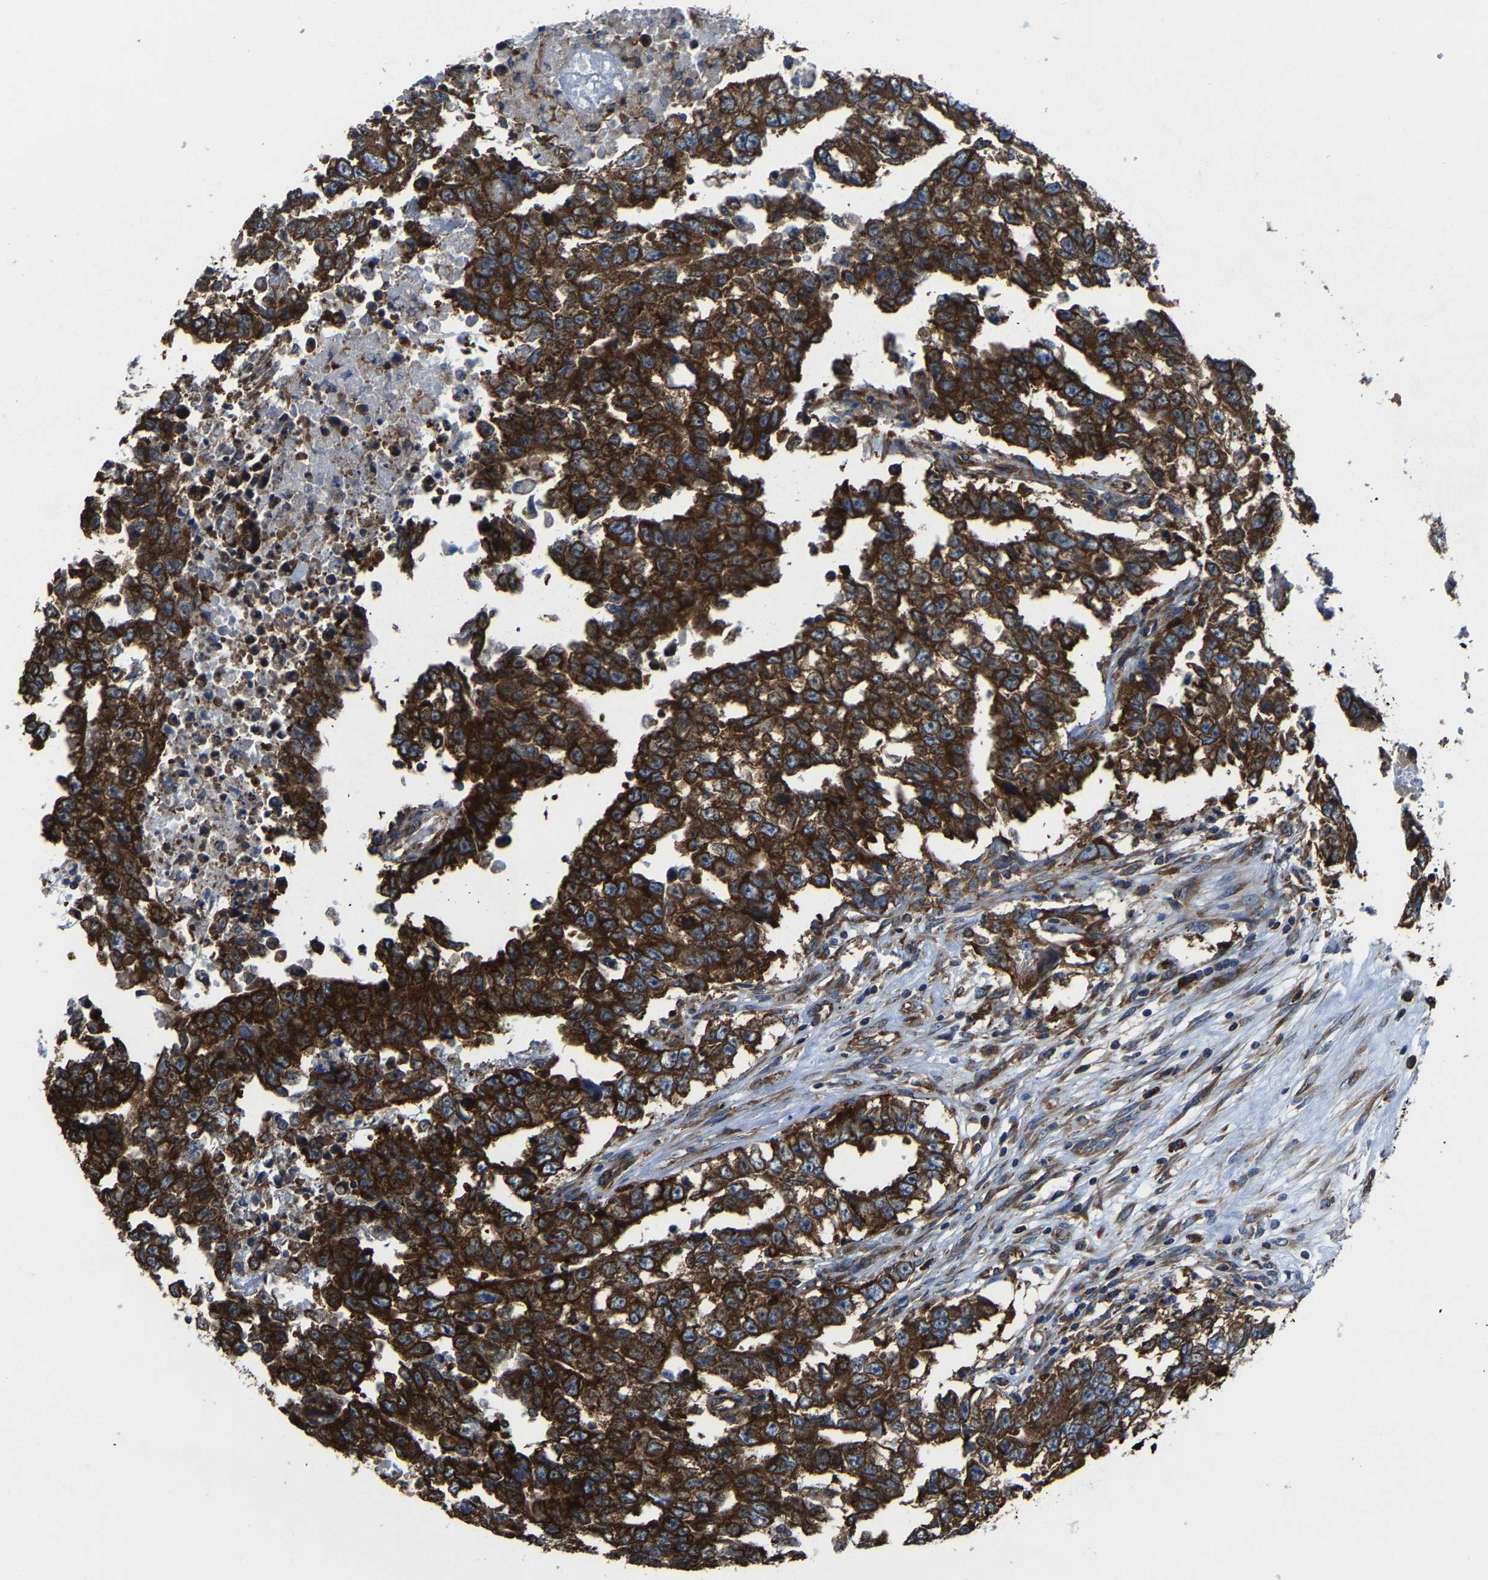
{"staining": {"intensity": "strong", "quantity": ">75%", "location": "cytoplasmic/membranous"}, "tissue": "testis cancer", "cell_type": "Tumor cells", "image_type": "cancer", "snomed": [{"axis": "morphology", "description": "Carcinoma, Embryonal, NOS"}, {"axis": "topography", "description": "Testis"}], "caption": "Embryonal carcinoma (testis) stained for a protein demonstrates strong cytoplasmic/membranous positivity in tumor cells.", "gene": "G3BP2", "patient": {"sex": "male", "age": 25}}